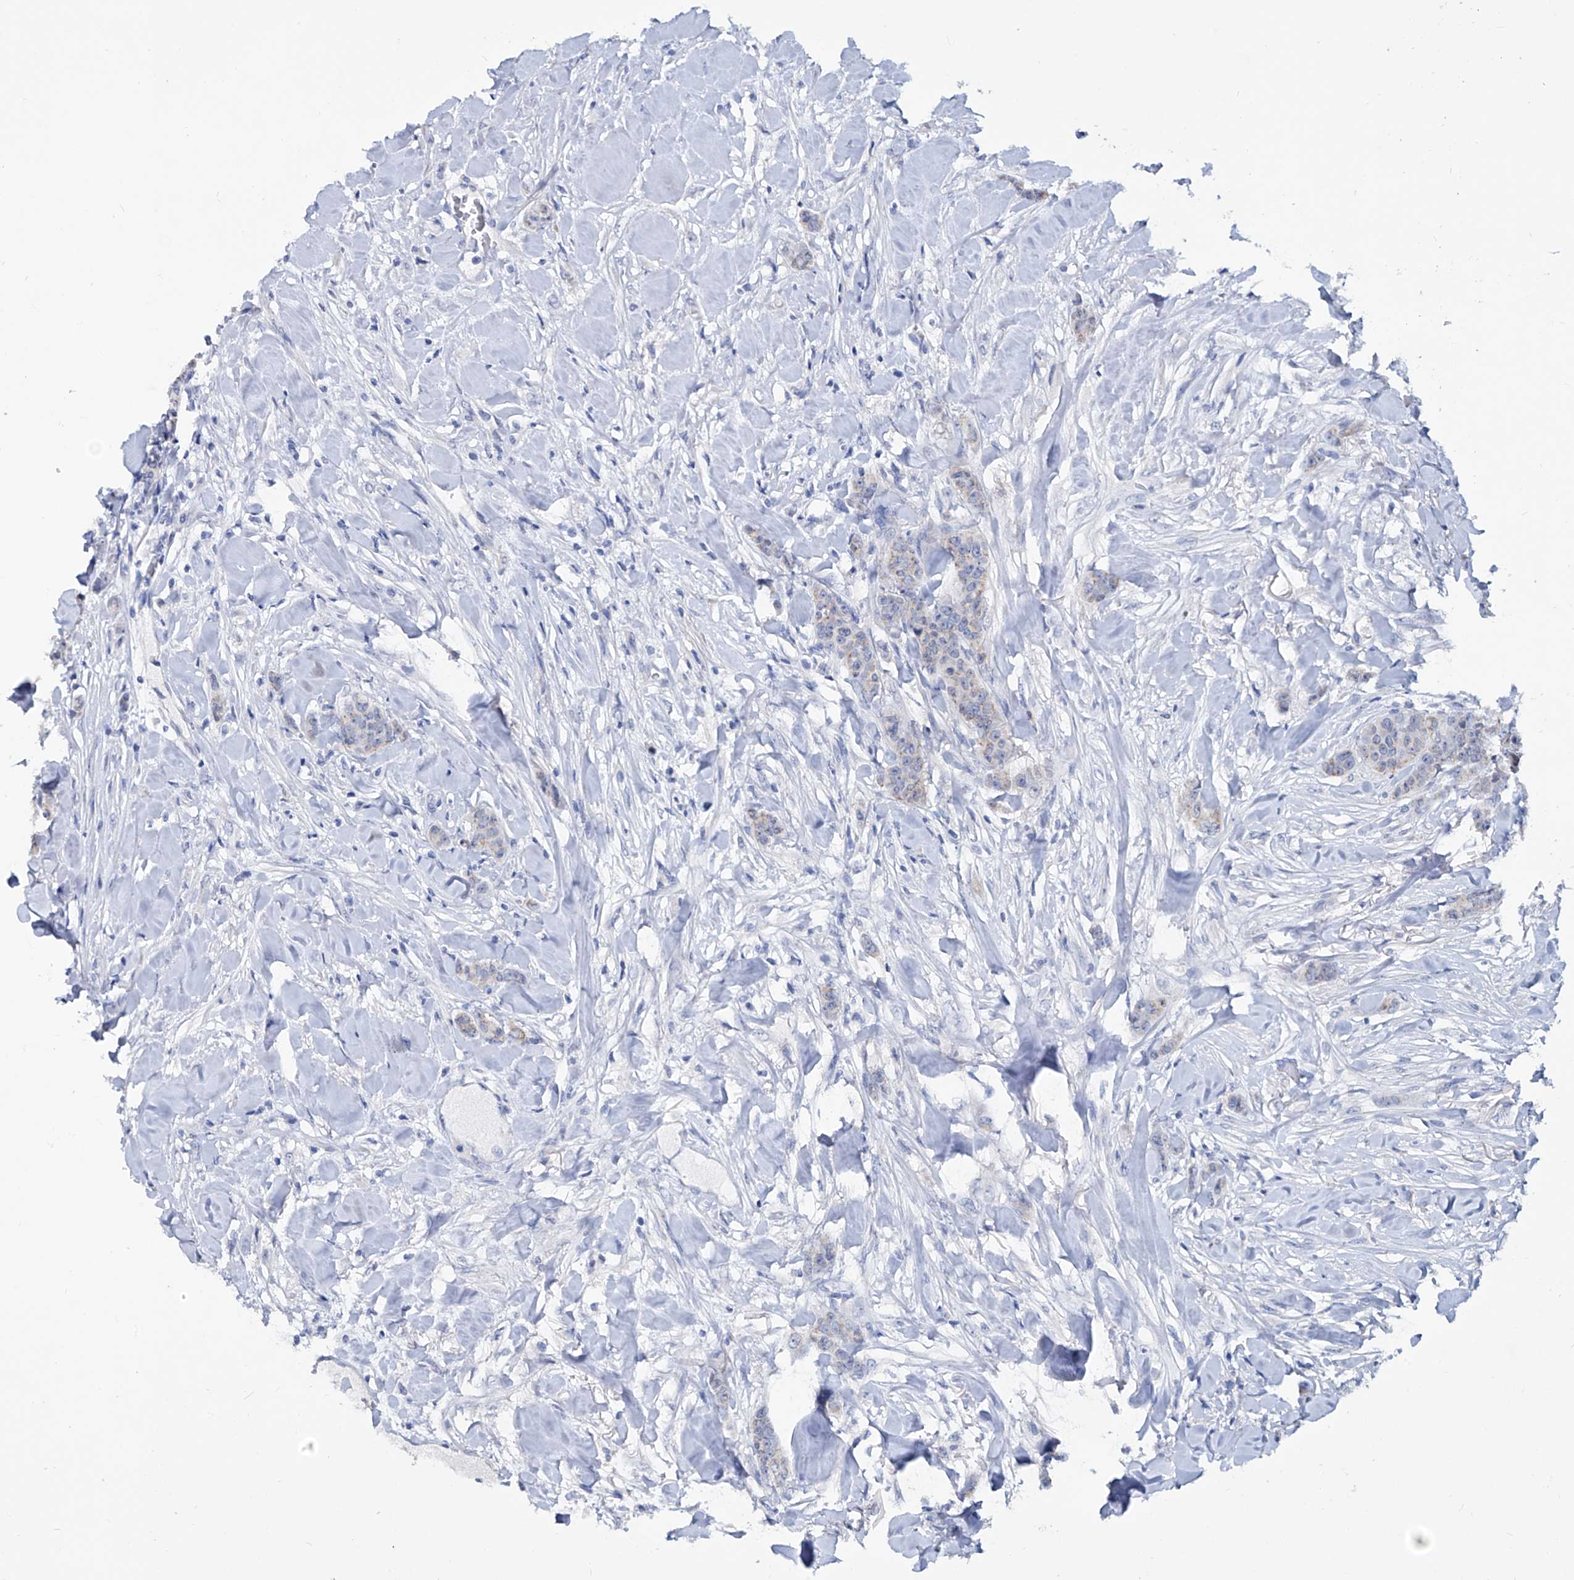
{"staining": {"intensity": "negative", "quantity": "none", "location": "none"}, "tissue": "breast cancer", "cell_type": "Tumor cells", "image_type": "cancer", "snomed": [{"axis": "morphology", "description": "Duct carcinoma"}, {"axis": "topography", "description": "Breast"}], "caption": "Tumor cells are negative for protein expression in human breast cancer. The staining was performed using DAB (3,3'-diaminobenzidine) to visualize the protein expression in brown, while the nuclei were stained in blue with hematoxylin (Magnification: 20x).", "gene": "KLHL17", "patient": {"sex": "female", "age": 40}}